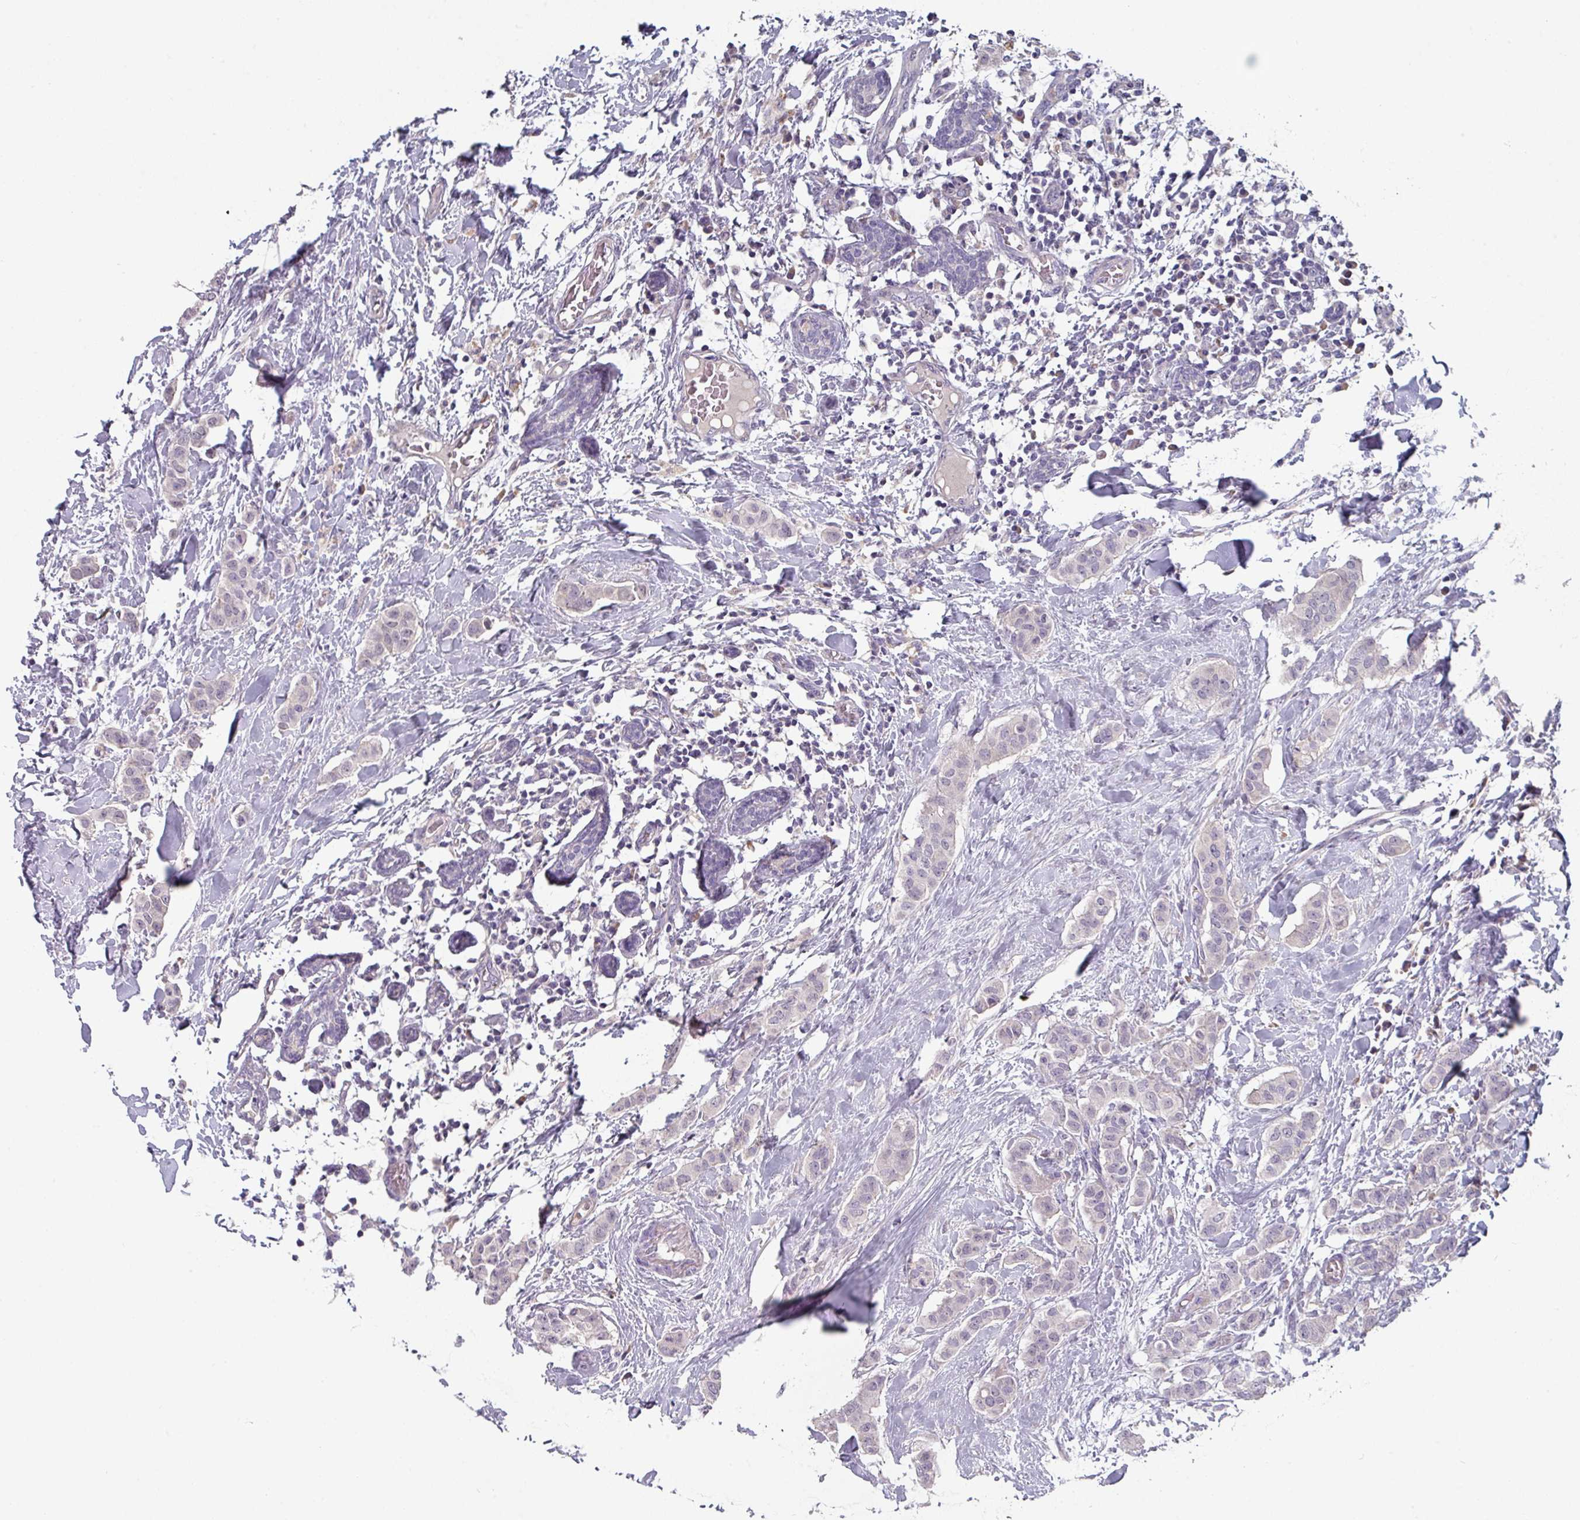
{"staining": {"intensity": "negative", "quantity": "none", "location": "none"}, "tissue": "breast cancer", "cell_type": "Tumor cells", "image_type": "cancer", "snomed": [{"axis": "morphology", "description": "Duct carcinoma"}, {"axis": "topography", "description": "Breast"}], "caption": "Human breast intraductal carcinoma stained for a protein using immunohistochemistry (IHC) demonstrates no positivity in tumor cells.", "gene": "PRAMEF8", "patient": {"sex": "female", "age": 40}}